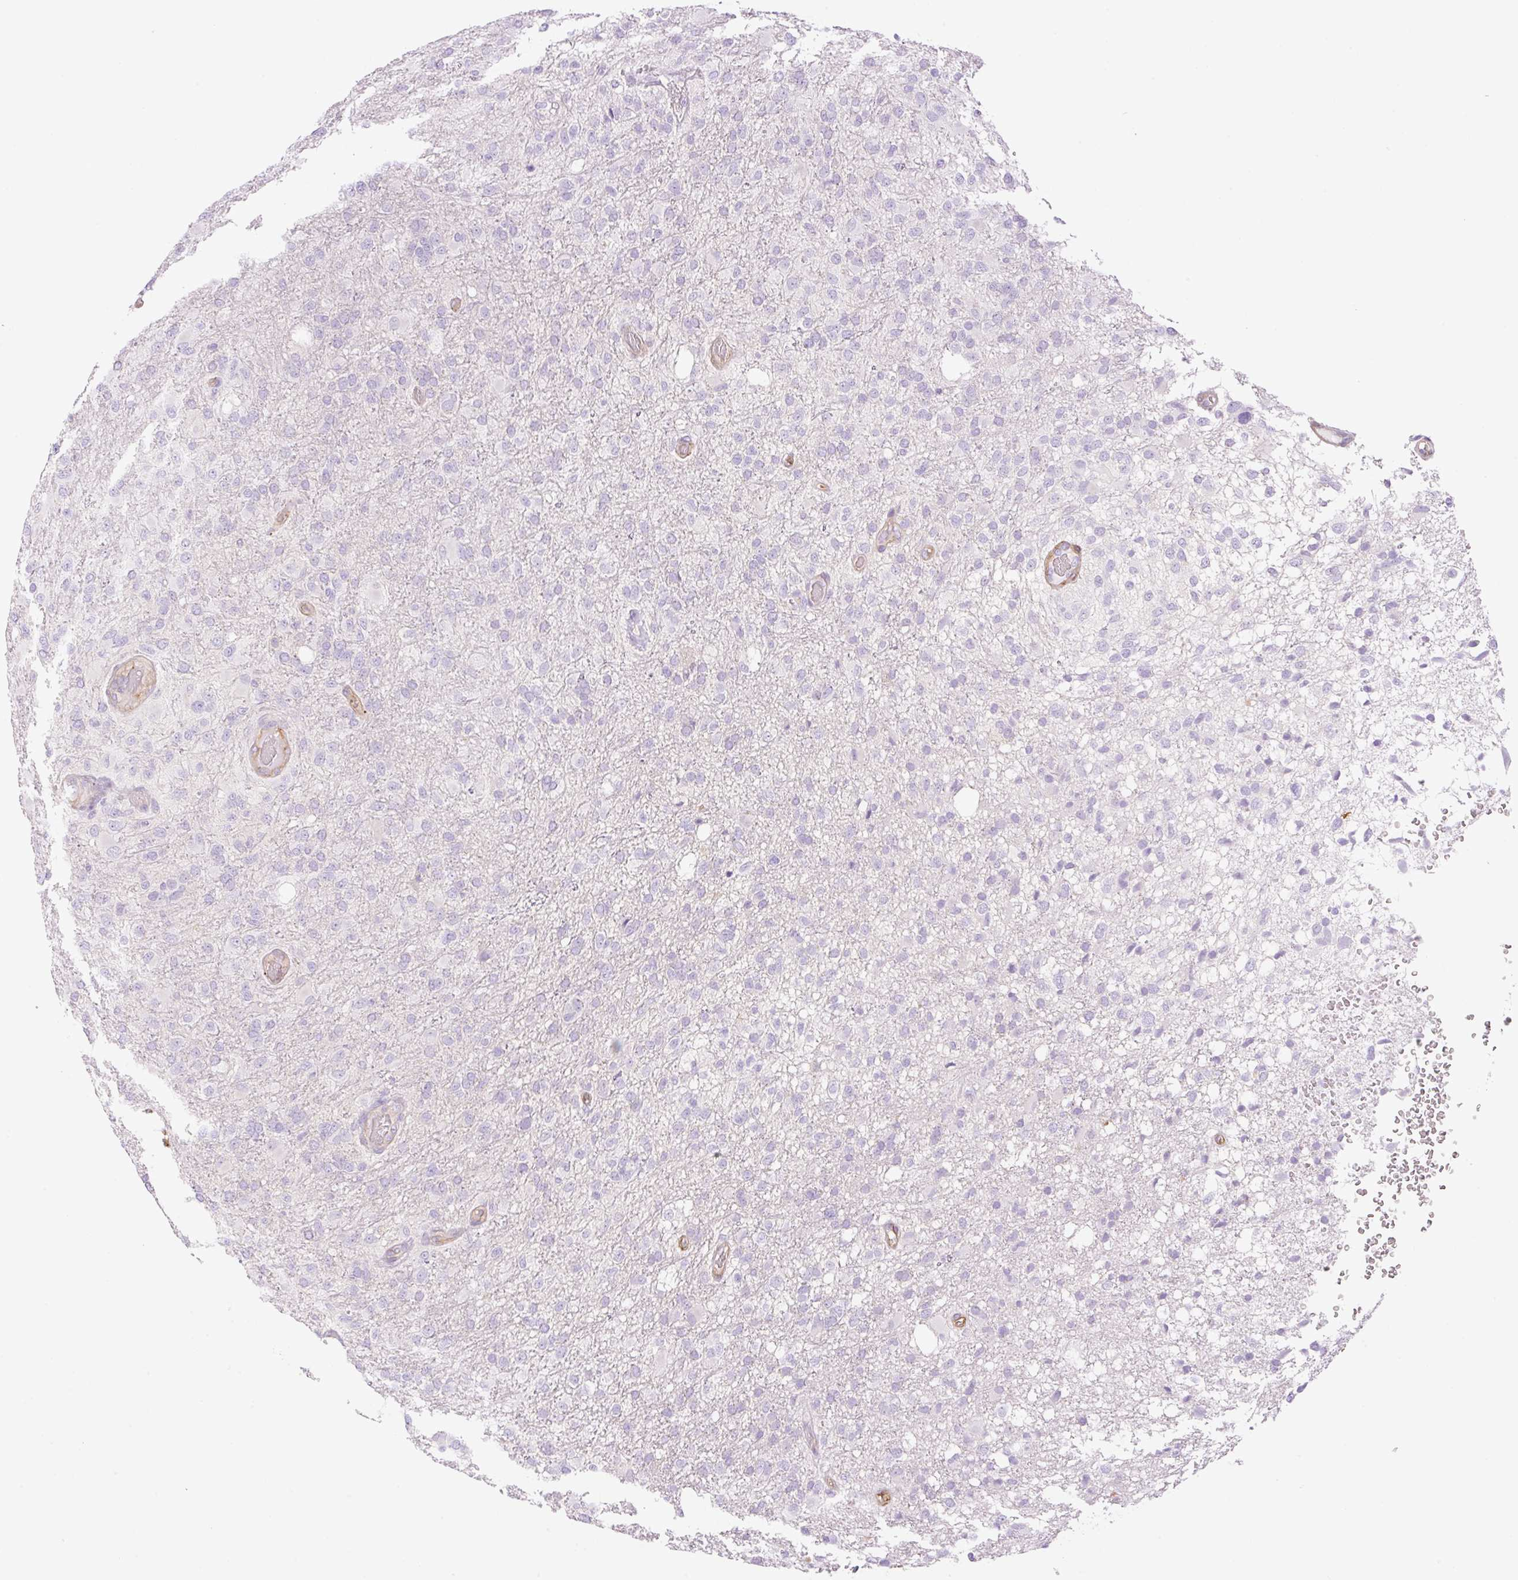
{"staining": {"intensity": "negative", "quantity": "none", "location": "none"}, "tissue": "glioma", "cell_type": "Tumor cells", "image_type": "cancer", "snomed": [{"axis": "morphology", "description": "Glioma, malignant, High grade"}, {"axis": "topography", "description": "Brain"}], "caption": "This is an immunohistochemistry (IHC) histopathology image of high-grade glioma (malignant). There is no staining in tumor cells.", "gene": "EHD3", "patient": {"sex": "female", "age": 74}}